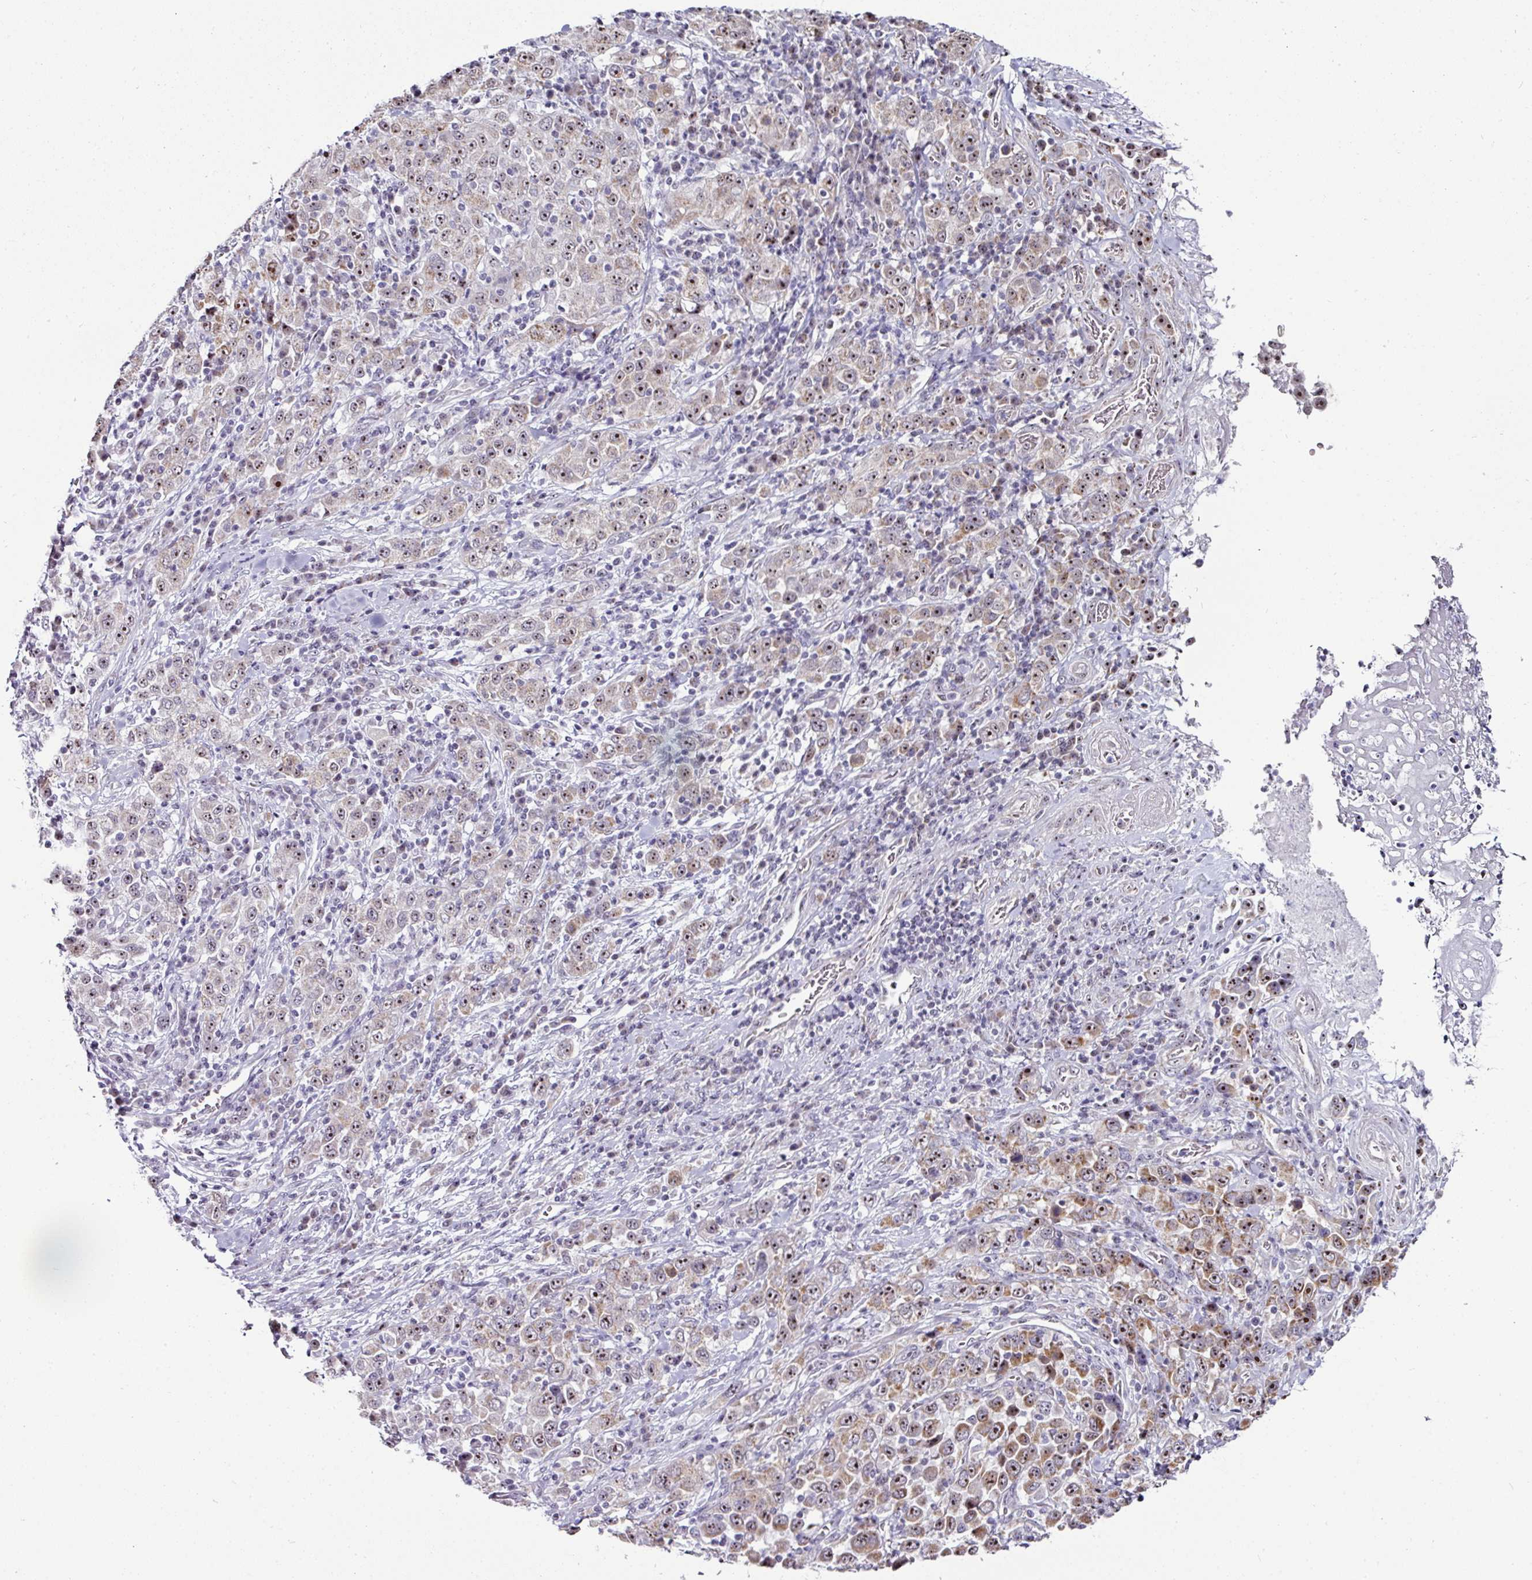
{"staining": {"intensity": "moderate", "quantity": ">75%", "location": "cytoplasmic/membranous,nuclear"}, "tissue": "stomach cancer", "cell_type": "Tumor cells", "image_type": "cancer", "snomed": [{"axis": "morphology", "description": "Normal tissue, NOS"}, {"axis": "morphology", "description": "Adenocarcinoma, NOS"}, {"axis": "topography", "description": "Stomach, upper"}, {"axis": "topography", "description": "Stomach"}], "caption": "Immunohistochemistry (IHC) of human stomach cancer (adenocarcinoma) shows medium levels of moderate cytoplasmic/membranous and nuclear staining in approximately >75% of tumor cells.", "gene": "NACC2", "patient": {"sex": "male", "age": 59}}